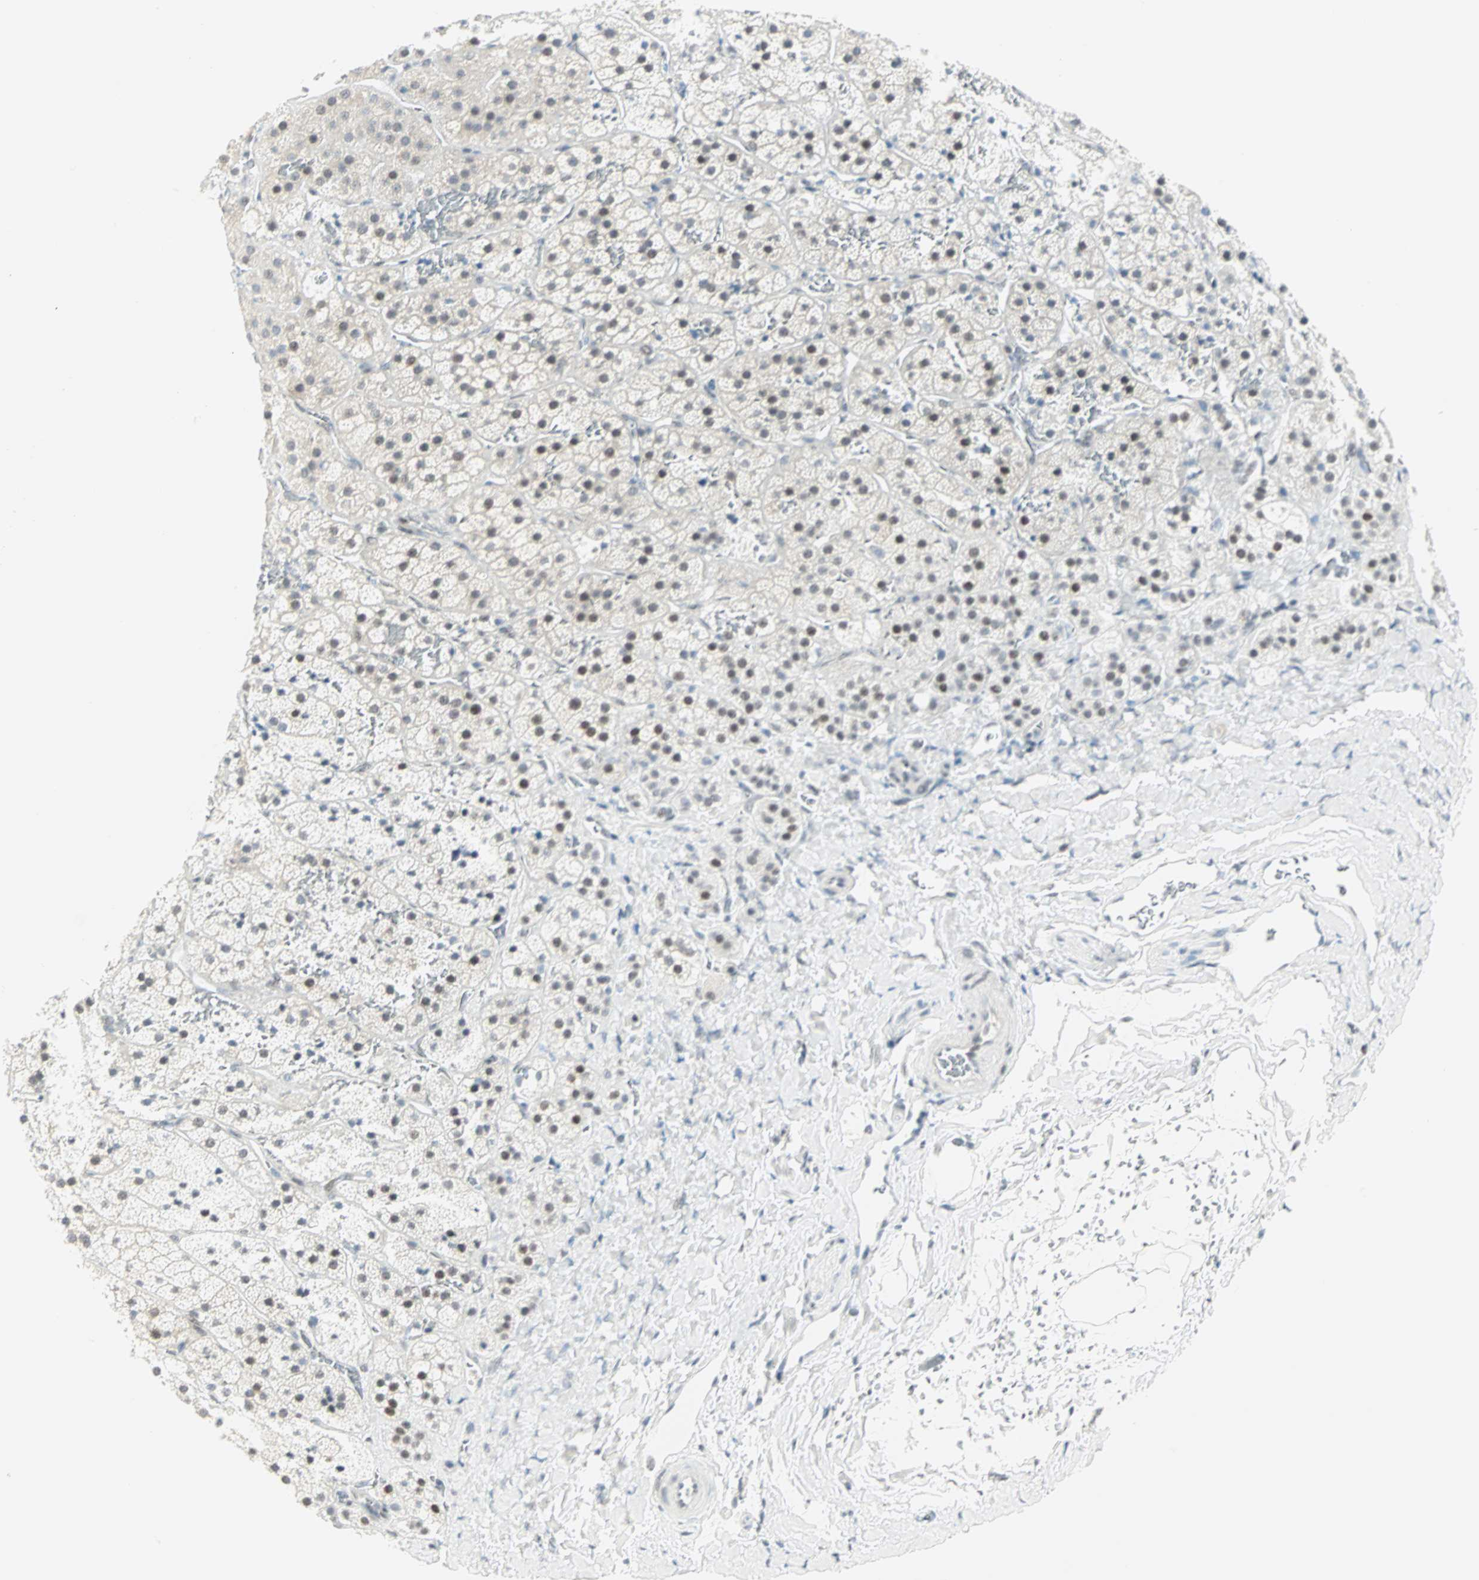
{"staining": {"intensity": "weak", "quantity": "25%-75%", "location": "nuclear"}, "tissue": "adrenal gland", "cell_type": "Glandular cells", "image_type": "normal", "snomed": [{"axis": "morphology", "description": "Normal tissue, NOS"}, {"axis": "topography", "description": "Adrenal gland"}], "caption": "The image exhibits staining of unremarkable adrenal gland, revealing weak nuclear protein staining (brown color) within glandular cells. (brown staining indicates protein expression, while blue staining denotes nuclei).", "gene": "PKNOX1", "patient": {"sex": "female", "age": 44}}